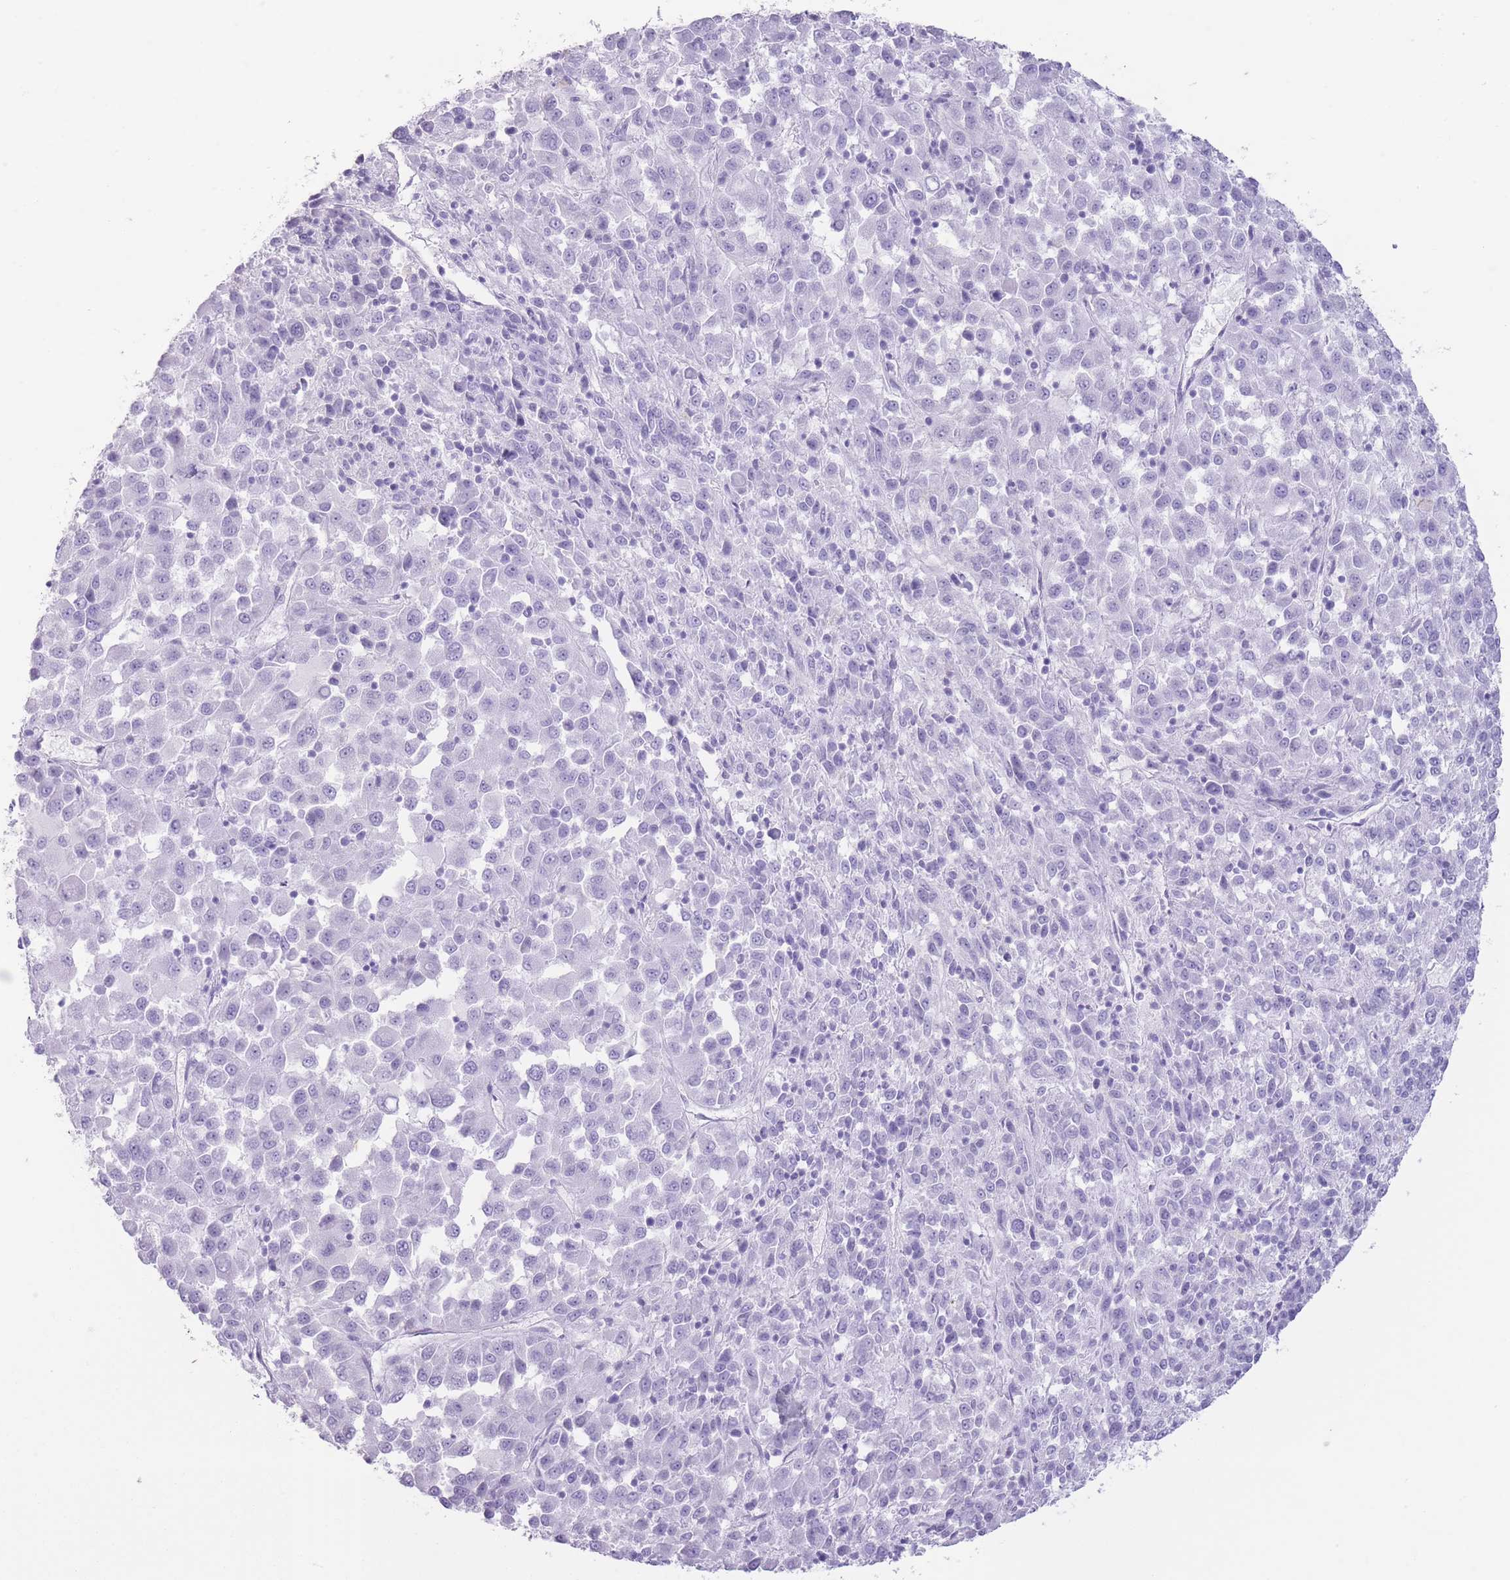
{"staining": {"intensity": "negative", "quantity": "none", "location": "none"}, "tissue": "melanoma", "cell_type": "Tumor cells", "image_type": "cancer", "snomed": [{"axis": "morphology", "description": "Malignant melanoma, Metastatic site"}, {"axis": "topography", "description": "Lung"}], "caption": "High power microscopy micrograph of an immunohistochemistry histopathology image of melanoma, revealing no significant expression in tumor cells.", "gene": "OR4F21", "patient": {"sex": "male", "age": 64}}